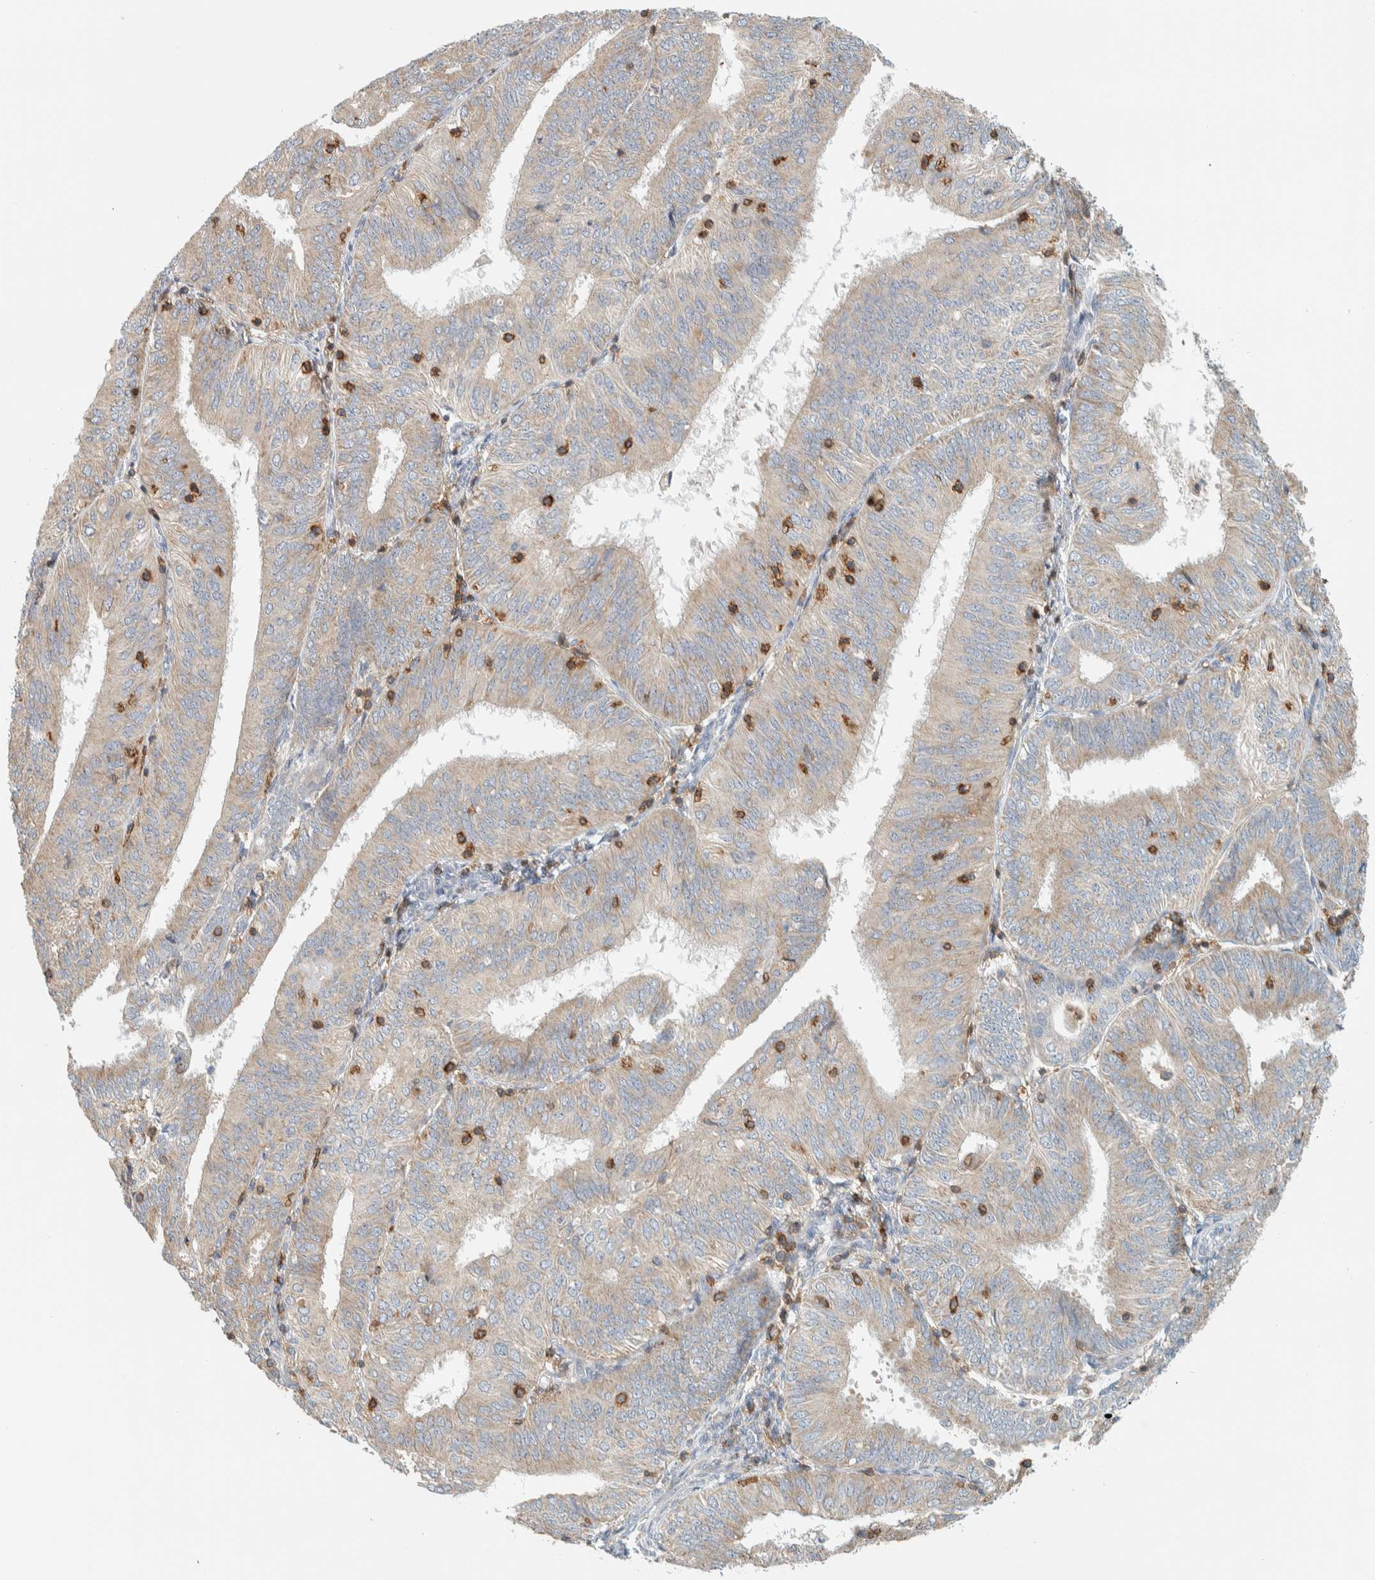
{"staining": {"intensity": "weak", "quantity": "25%-75%", "location": "cytoplasmic/membranous"}, "tissue": "endometrial cancer", "cell_type": "Tumor cells", "image_type": "cancer", "snomed": [{"axis": "morphology", "description": "Adenocarcinoma, NOS"}, {"axis": "topography", "description": "Endometrium"}], "caption": "Immunohistochemical staining of endometrial adenocarcinoma demonstrates weak cytoplasmic/membranous protein expression in approximately 25%-75% of tumor cells. (Brightfield microscopy of DAB IHC at high magnification).", "gene": "CCDC57", "patient": {"sex": "female", "age": 58}}